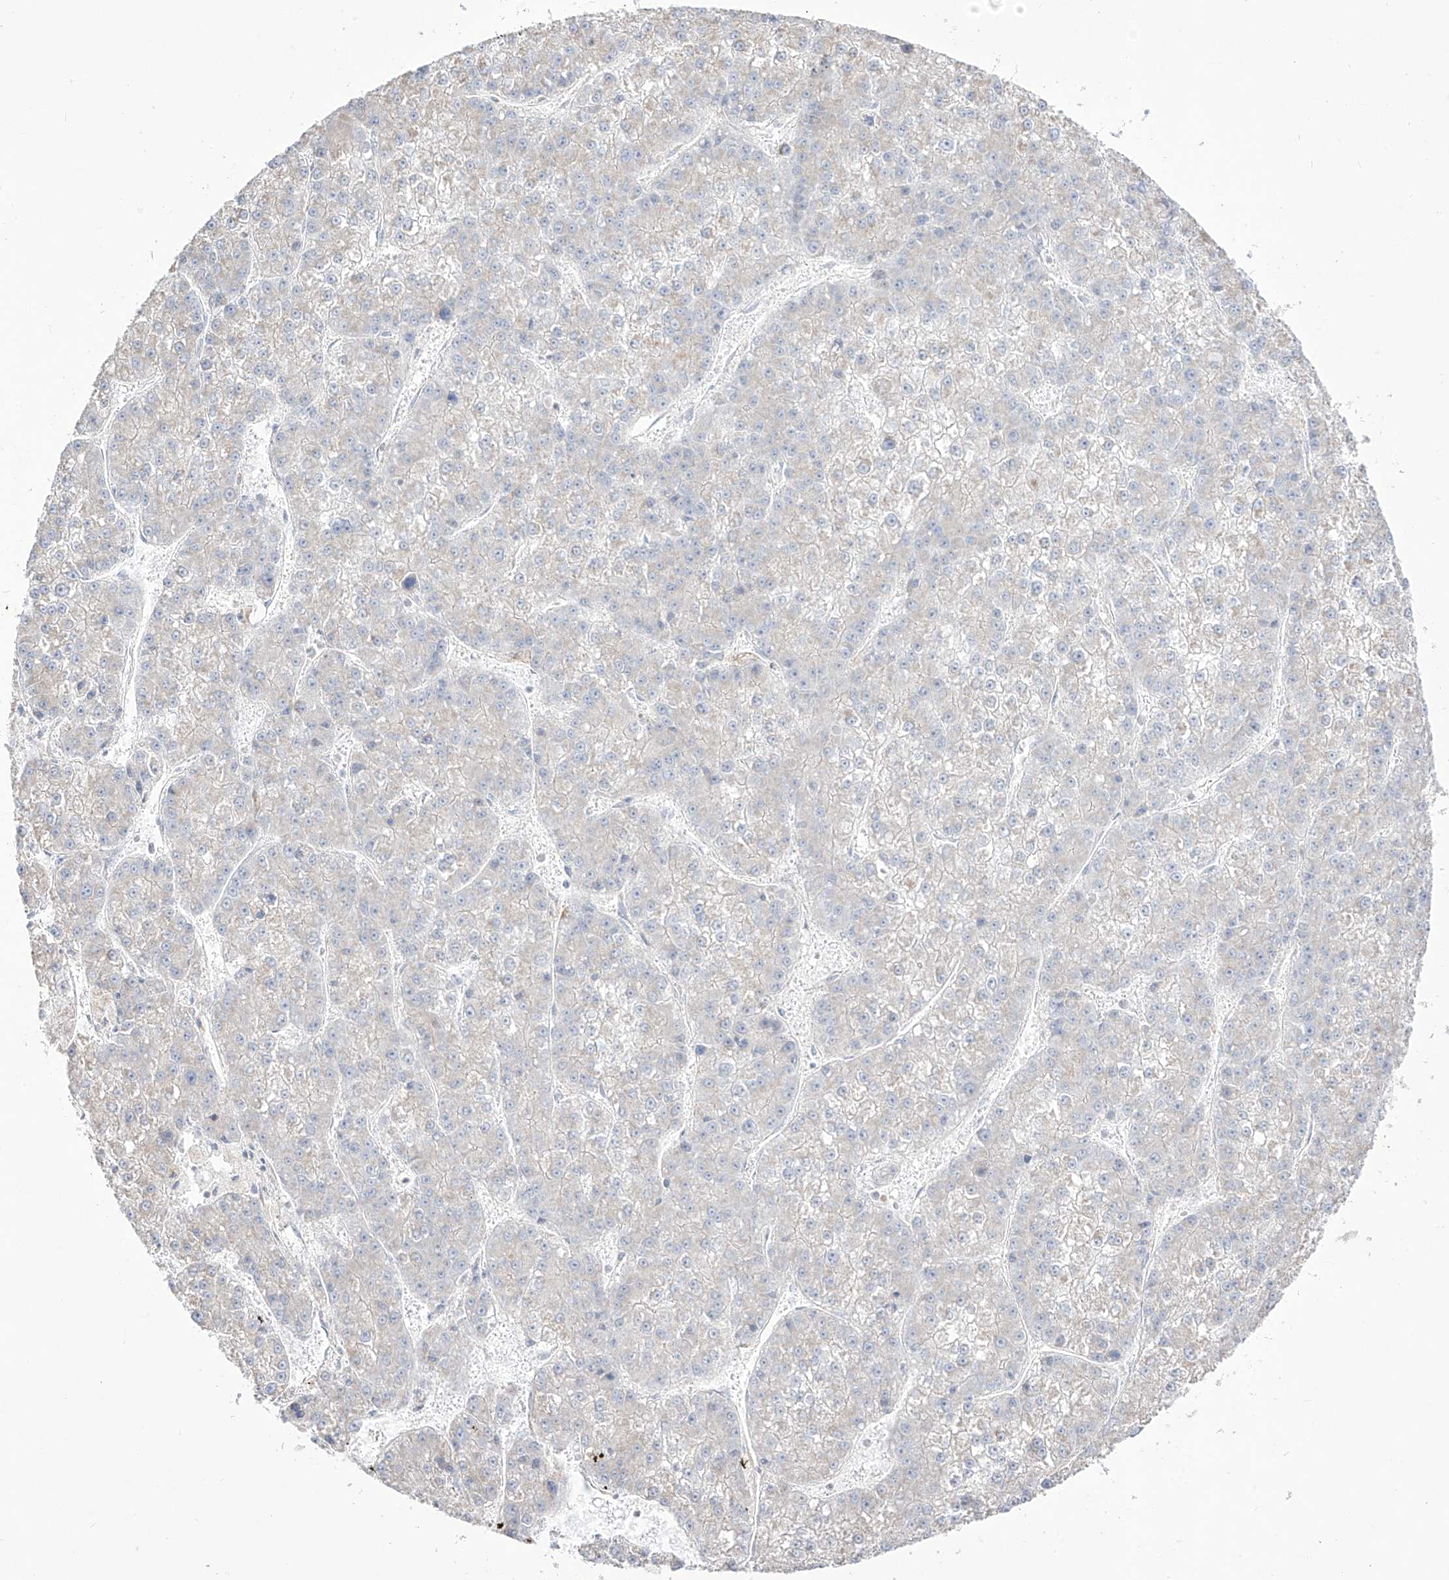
{"staining": {"intensity": "negative", "quantity": "none", "location": "none"}, "tissue": "liver cancer", "cell_type": "Tumor cells", "image_type": "cancer", "snomed": [{"axis": "morphology", "description": "Carcinoma, Hepatocellular, NOS"}, {"axis": "topography", "description": "Liver"}], "caption": "Immunohistochemistry (IHC) image of liver cancer stained for a protein (brown), which demonstrates no staining in tumor cells.", "gene": "RCHY1", "patient": {"sex": "female", "age": 73}}